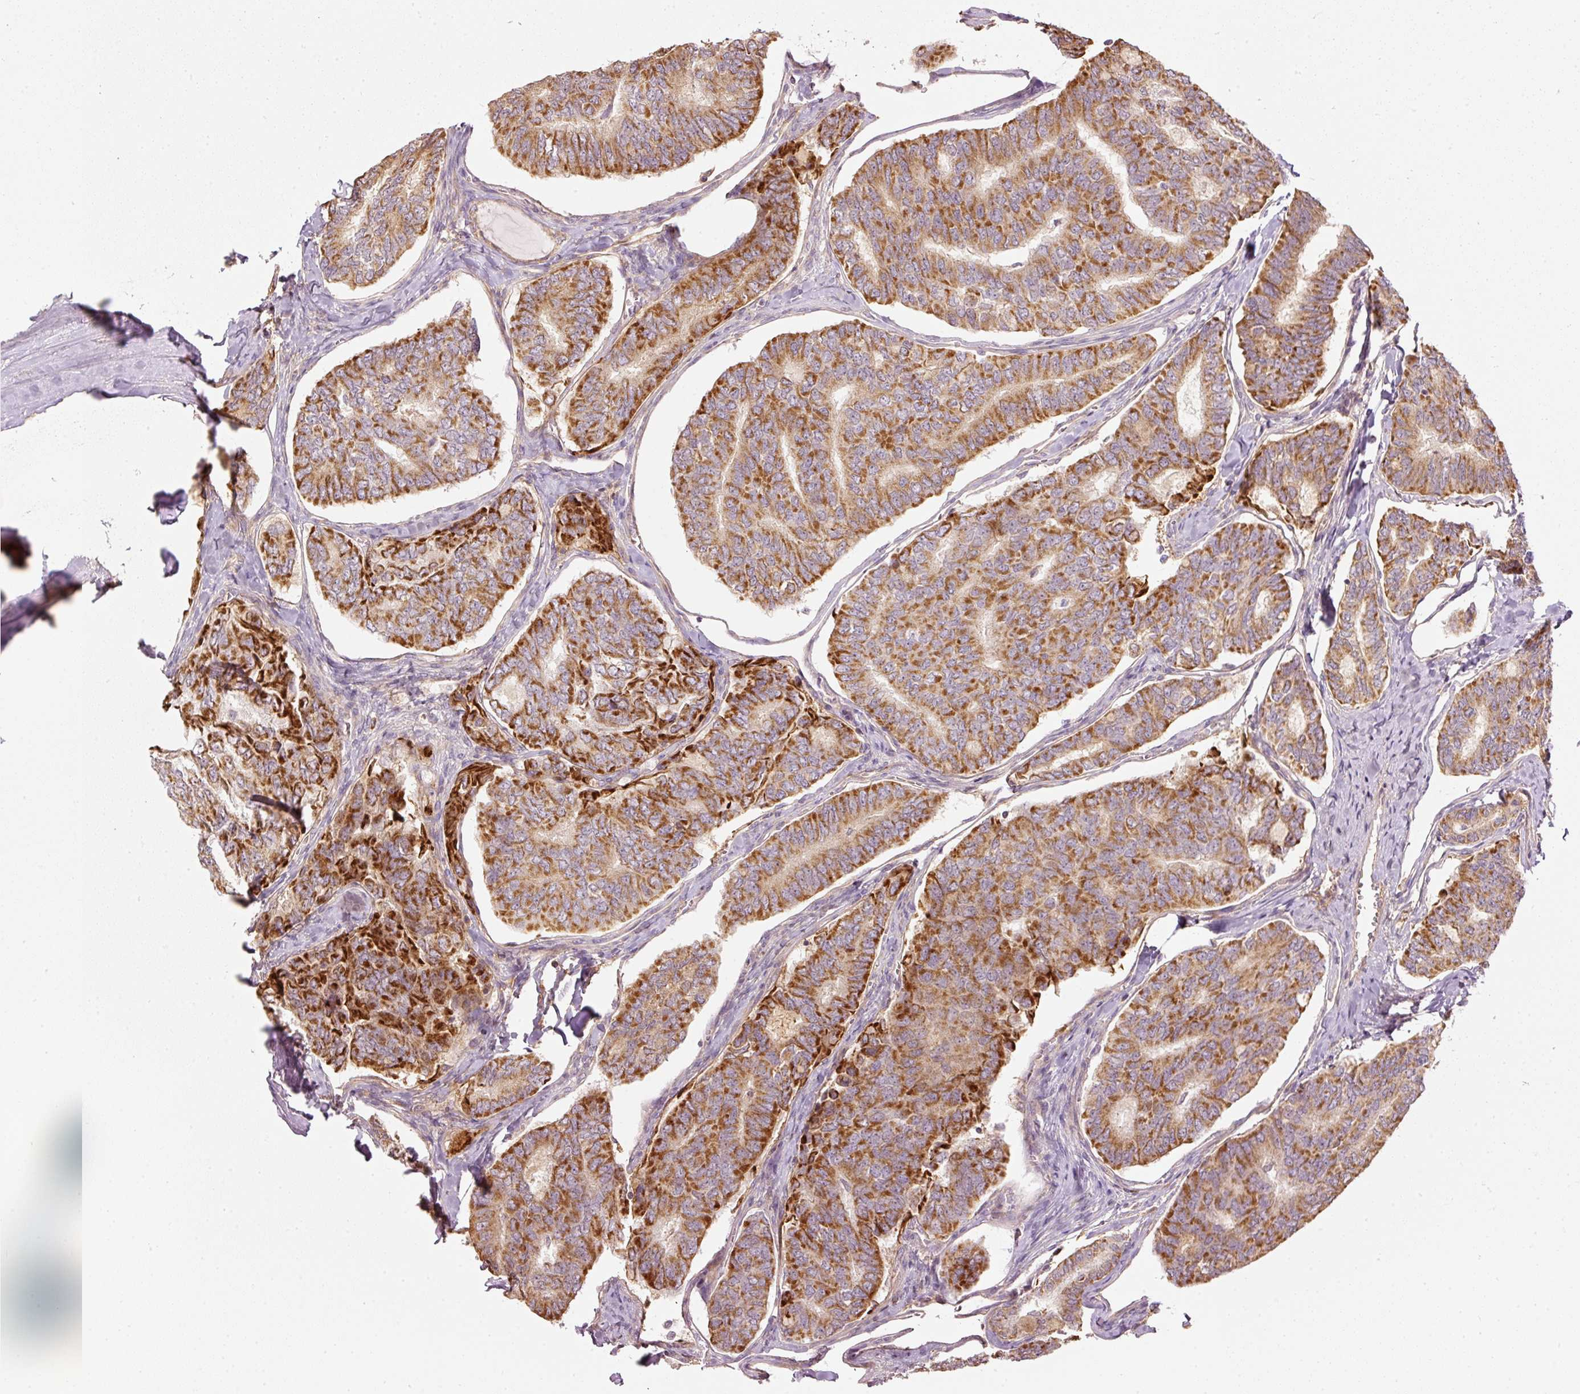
{"staining": {"intensity": "strong", "quantity": ">75%", "location": "cytoplasmic/membranous"}, "tissue": "thyroid cancer", "cell_type": "Tumor cells", "image_type": "cancer", "snomed": [{"axis": "morphology", "description": "Papillary adenocarcinoma, NOS"}, {"axis": "topography", "description": "Thyroid gland"}], "caption": "Immunohistochemical staining of human thyroid papillary adenocarcinoma exhibits high levels of strong cytoplasmic/membranous expression in approximately >75% of tumor cells. (Brightfield microscopy of DAB IHC at high magnification).", "gene": "SERPING1", "patient": {"sex": "female", "age": 35}}